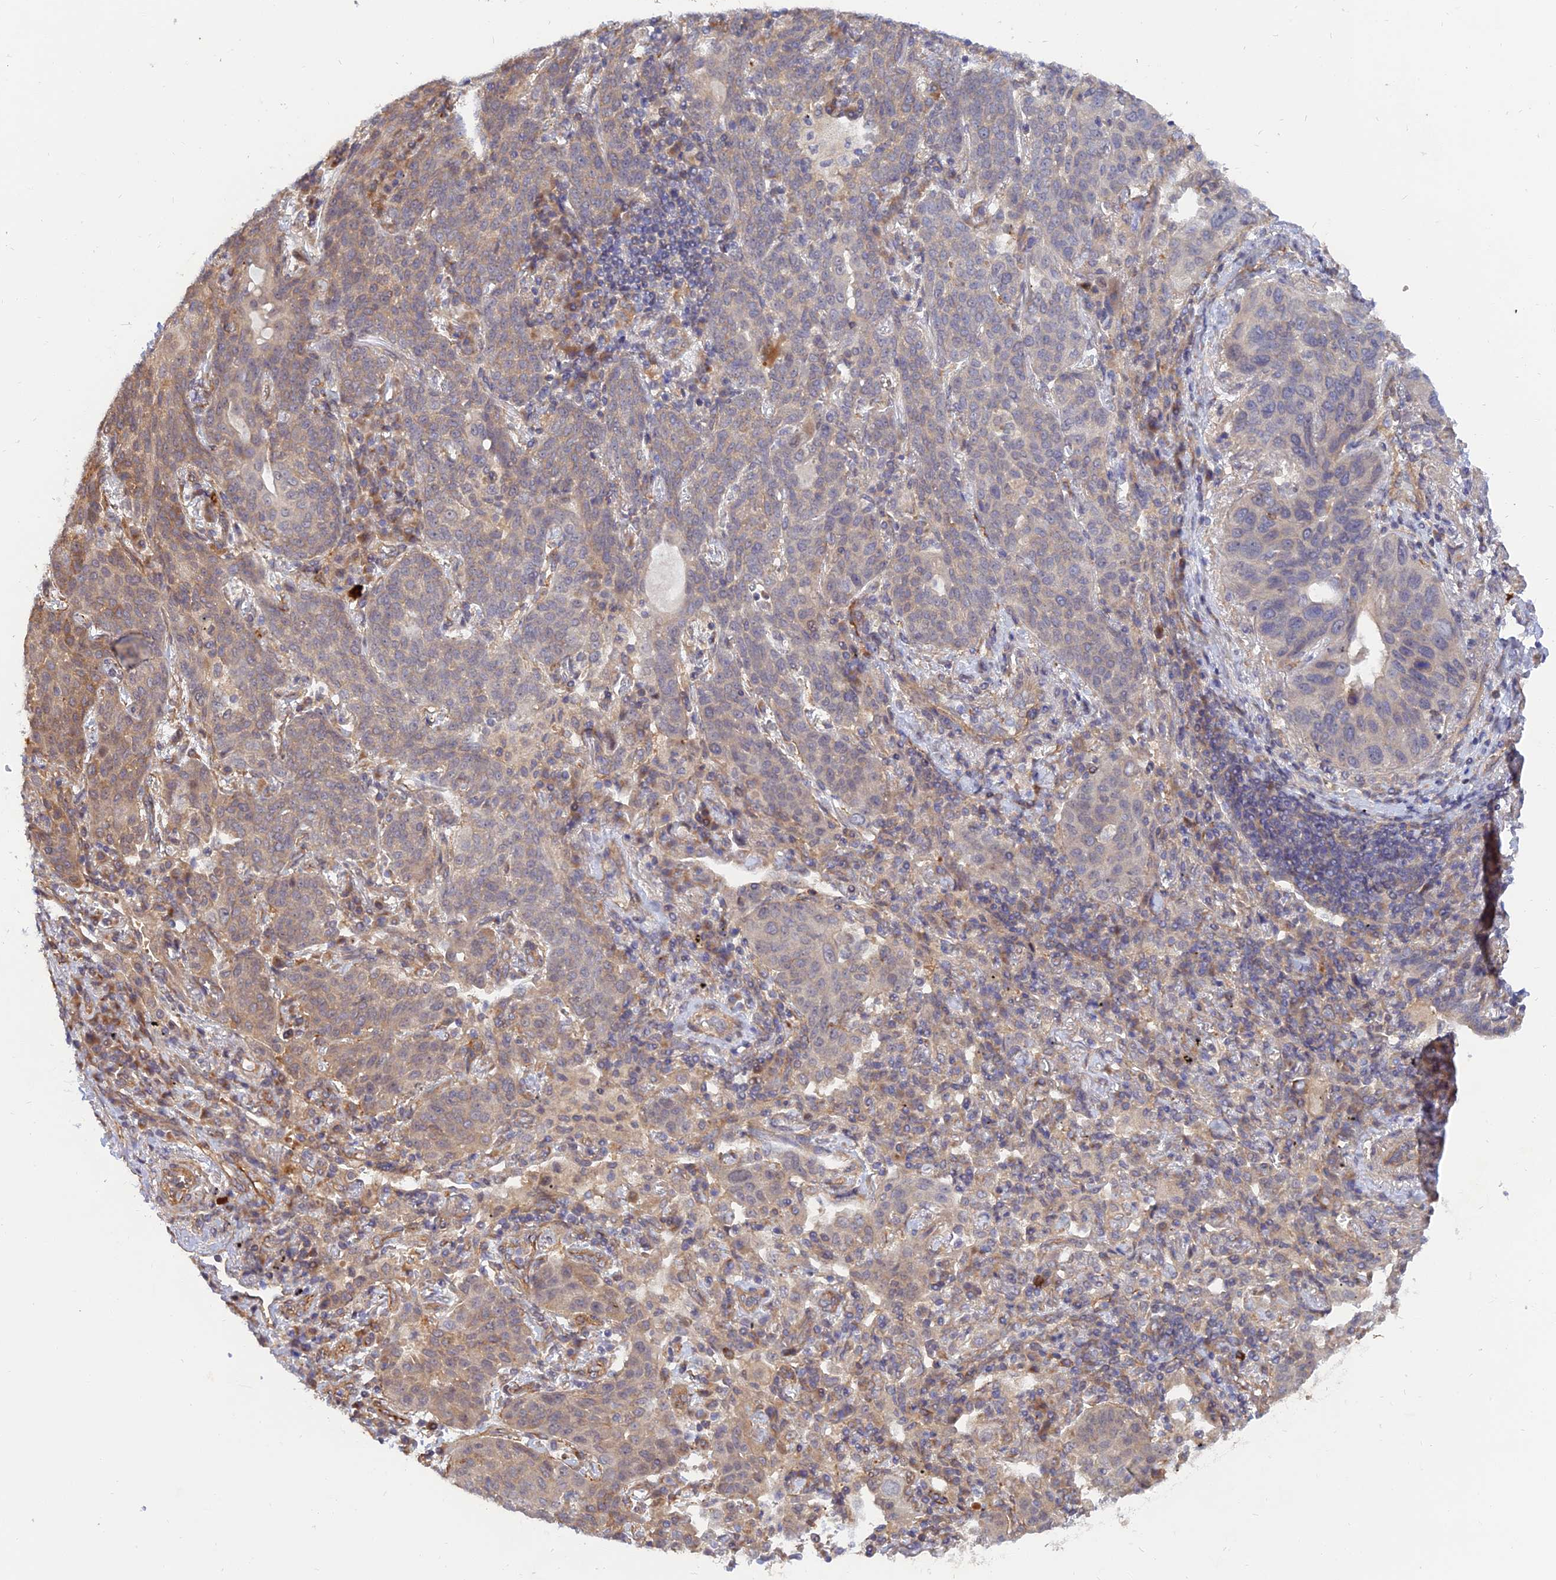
{"staining": {"intensity": "moderate", "quantity": "<25%", "location": "cytoplasmic/membranous"}, "tissue": "lung cancer", "cell_type": "Tumor cells", "image_type": "cancer", "snomed": [{"axis": "morphology", "description": "Squamous cell carcinoma, NOS"}, {"axis": "topography", "description": "Lung"}], "caption": "Tumor cells exhibit low levels of moderate cytoplasmic/membranous expression in about <25% of cells in lung cancer (squamous cell carcinoma).", "gene": "WDR41", "patient": {"sex": "female", "age": 70}}